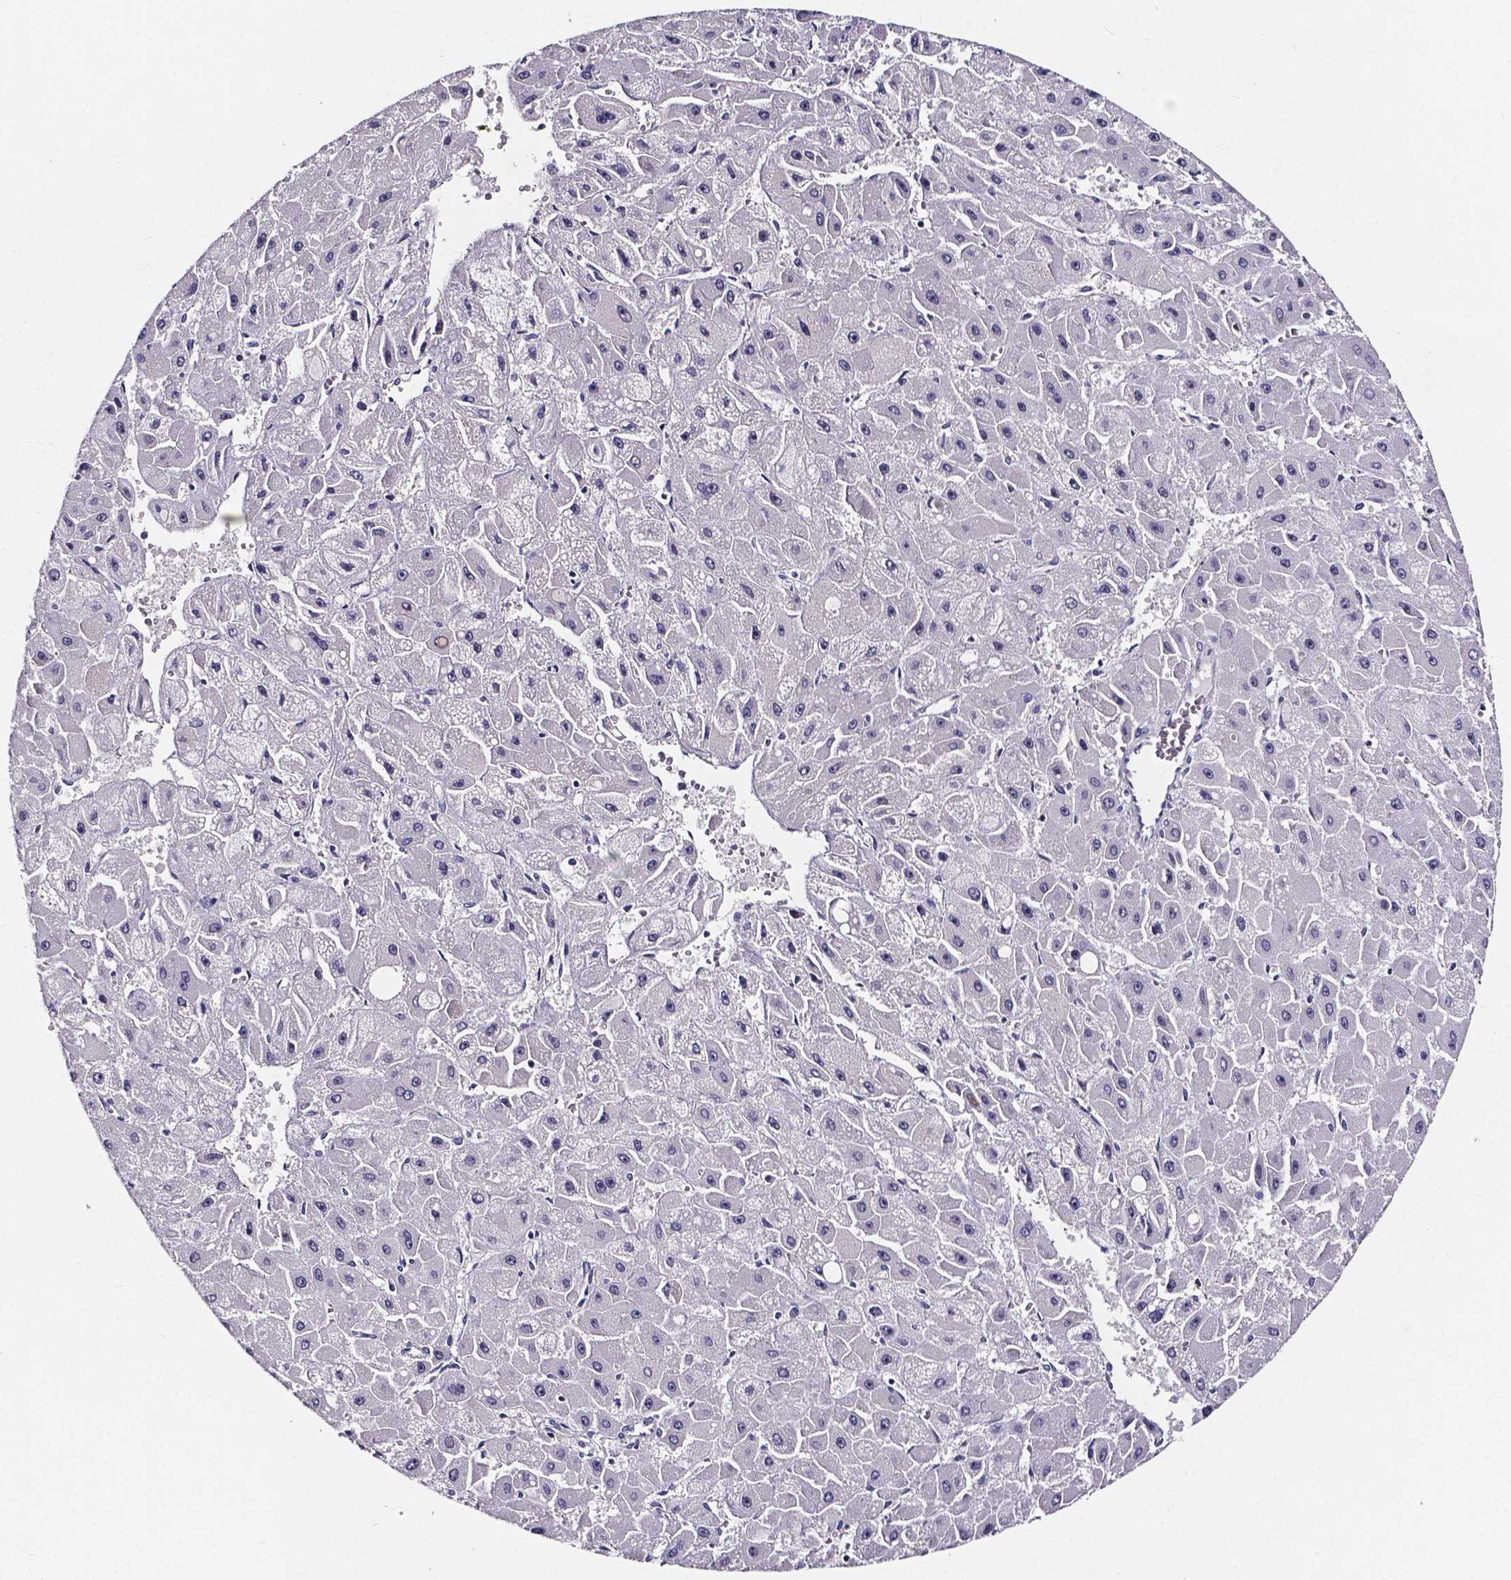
{"staining": {"intensity": "negative", "quantity": "none", "location": "none"}, "tissue": "liver cancer", "cell_type": "Tumor cells", "image_type": "cancer", "snomed": [{"axis": "morphology", "description": "Carcinoma, Hepatocellular, NOS"}, {"axis": "topography", "description": "Liver"}], "caption": "High power microscopy micrograph of an immunohistochemistry micrograph of liver cancer, revealing no significant positivity in tumor cells.", "gene": "SPOCD1", "patient": {"sex": "female", "age": 25}}